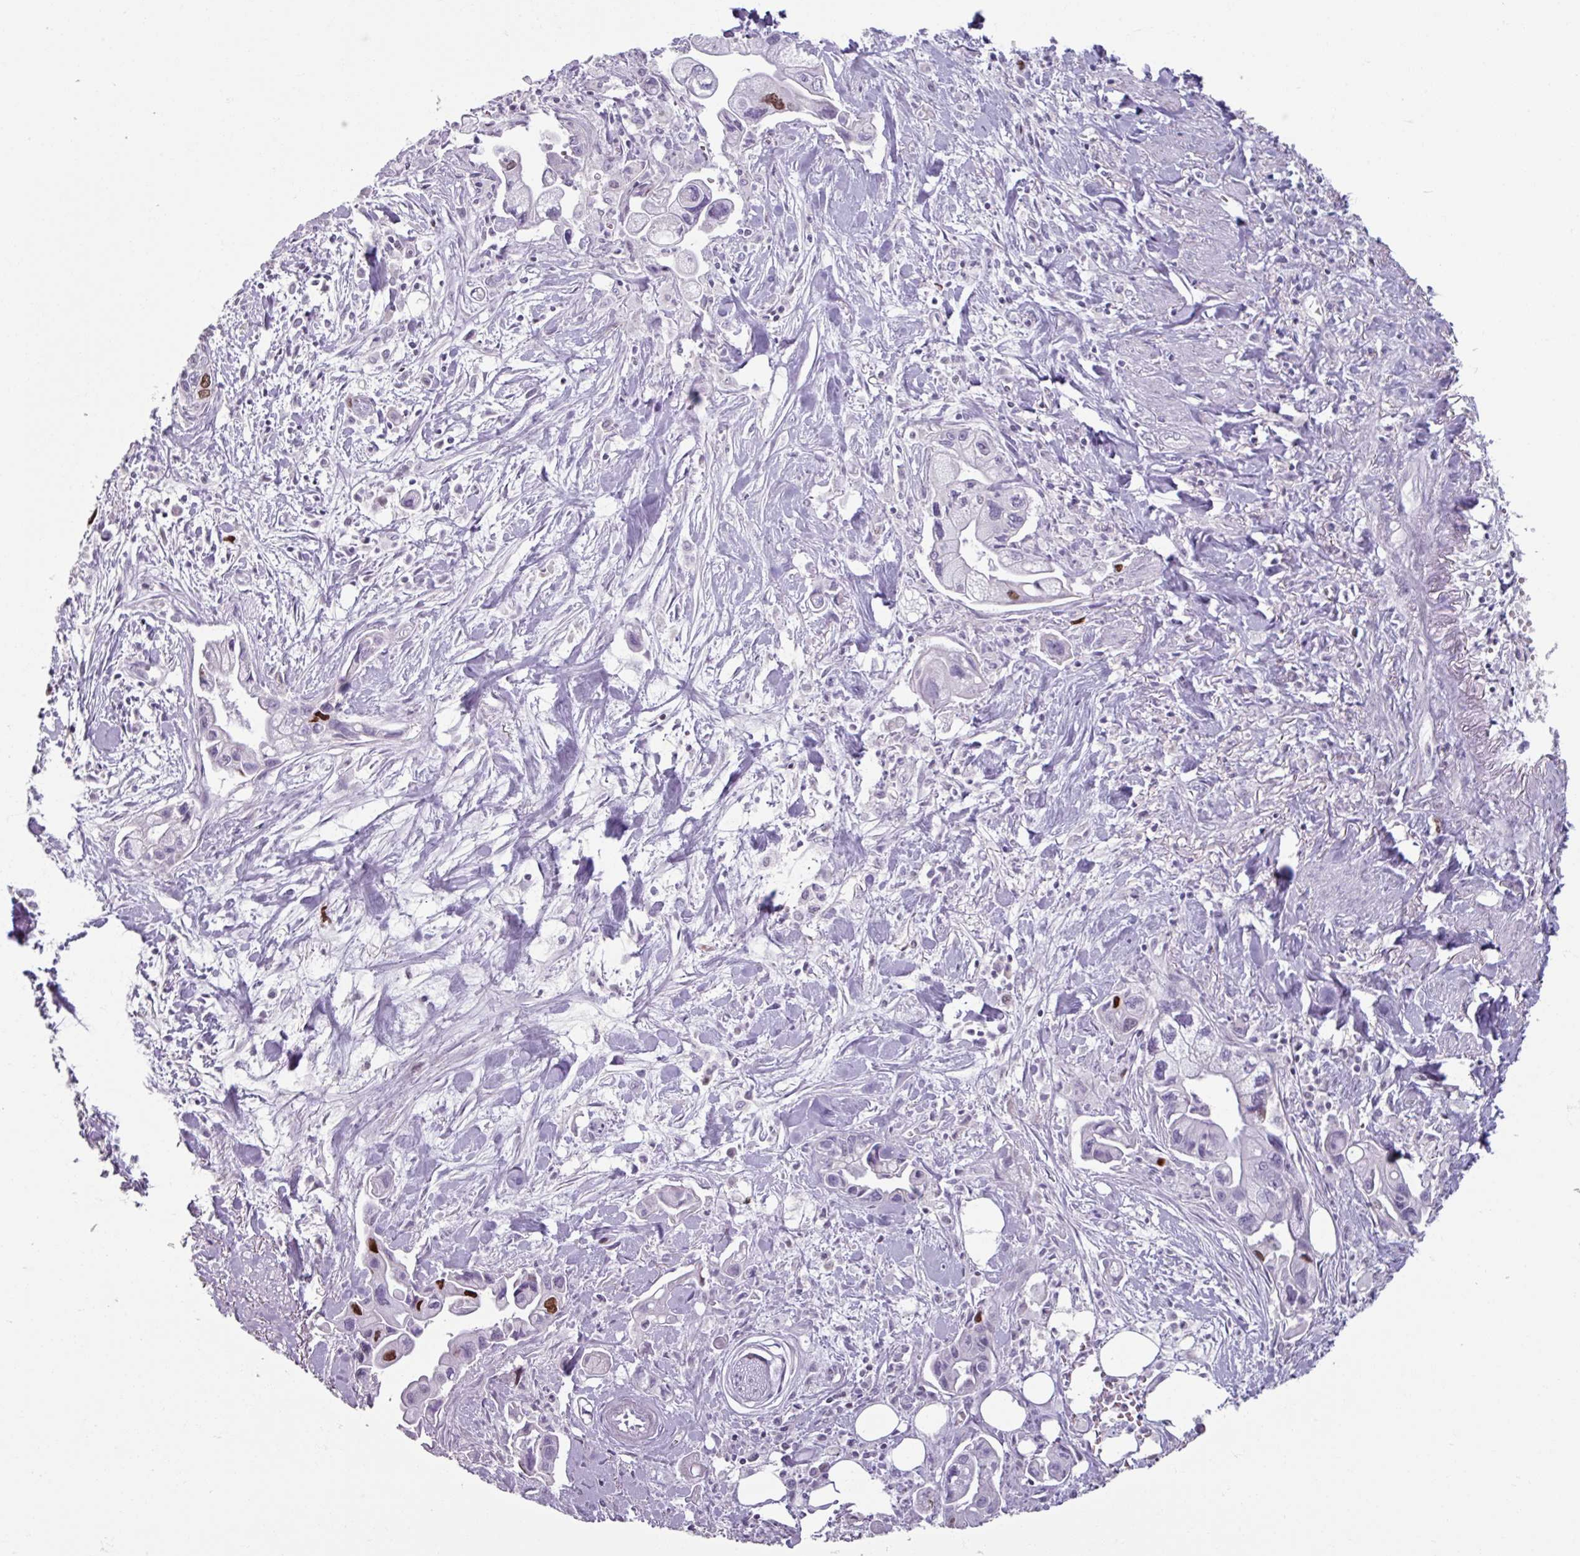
{"staining": {"intensity": "moderate", "quantity": "<25%", "location": "nuclear"}, "tissue": "pancreatic cancer", "cell_type": "Tumor cells", "image_type": "cancer", "snomed": [{"axis": "morphology", "description": "Adenocarcinoma, NOS"}, {"axis": "topography", "description": "Pancreas"}], "caption": "DAB immunohistochemical staining of human pancreatic cancer shows moderate nuclear protein staining in approximately <25% of tumor cells. The staining is performed using DAB (3,3'-diaminobenzidine) brown chromogen to label protein expression. The nuclei are counter-stained blue using hematoxylin.", "gene": "ATAD2", "patient": {"sex": "male", "age": 61}}